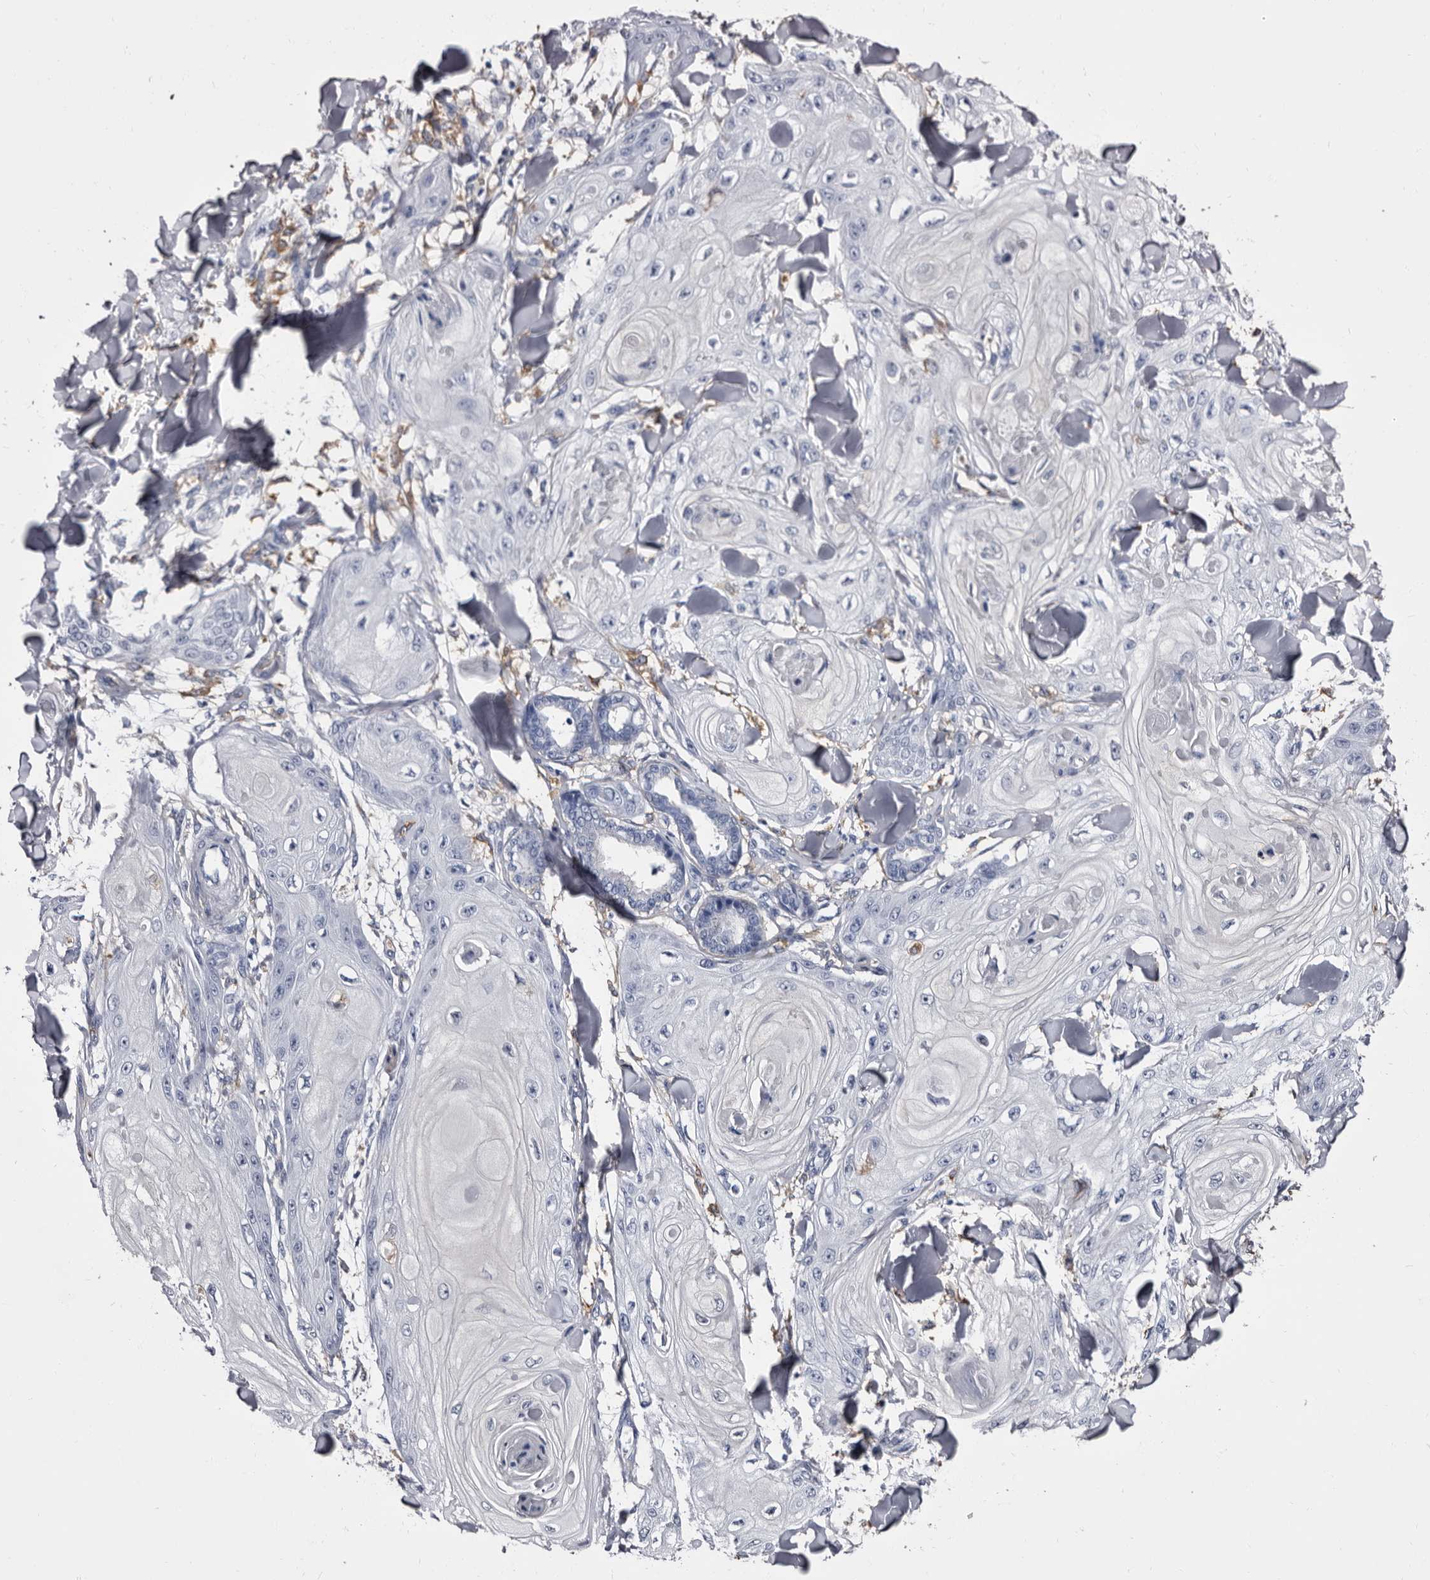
{"staining": {"intensity": "negative", "quantity": "none", "location": "none"}, "tissue": "skin cancer", "cell_type": "Tumor cells", "image_type": "cancer", "snomed": [{"axis": "morphology", "description": "Squamous cell carcinoma, NOS"}, {"axis": "topography", "description": "Skin"}], "caption": "IHC of human squamous cell carcinoma (skin) displays no staining in tumor cells.", "gene": "EPB41L3", "patient": {"sex": "male", "age": 74}}